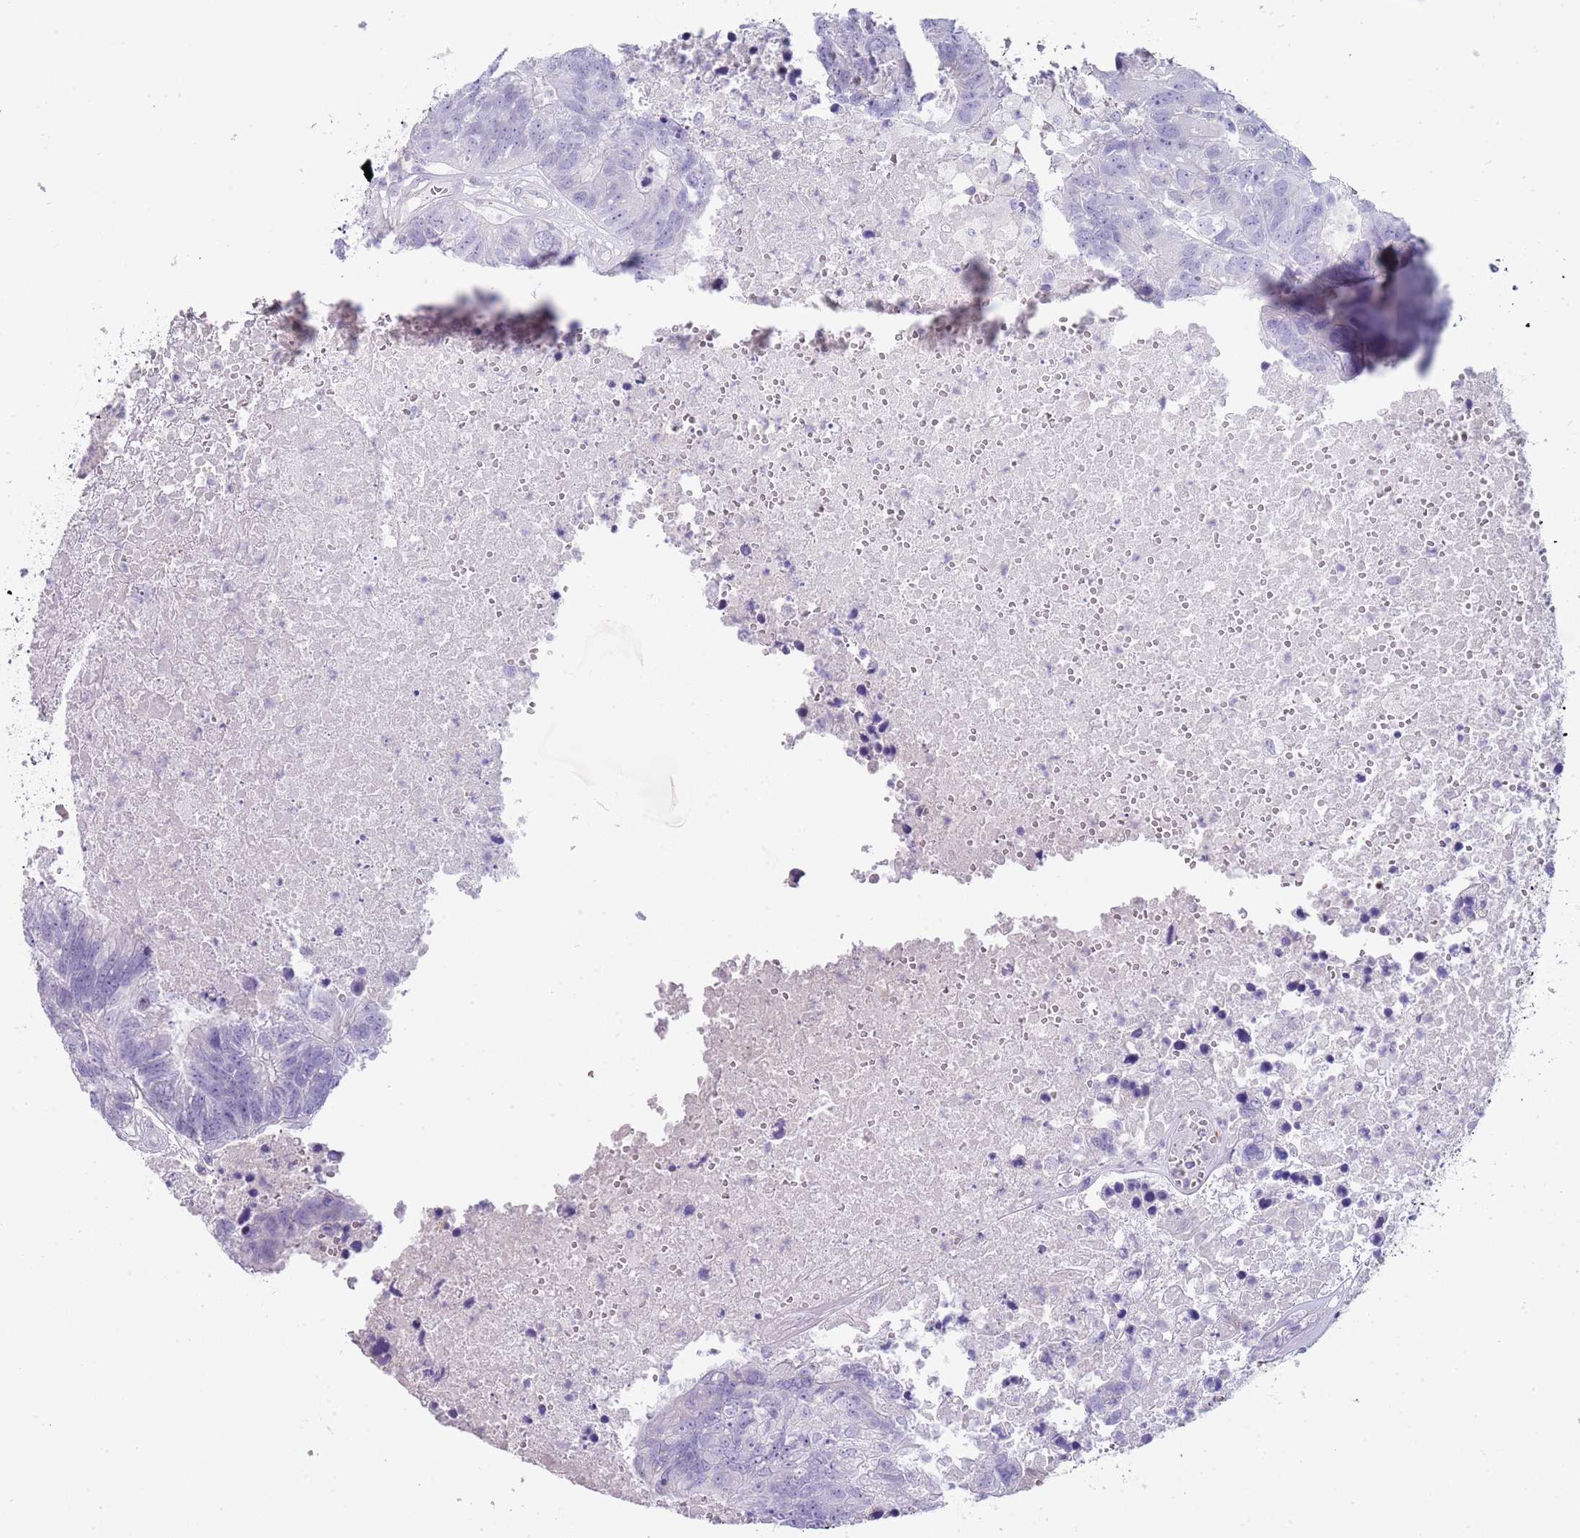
{"staining": {"intensity": "negative", "quantity": "none", "location": "none"}, "tissue": "colorectal cancer", "cell_type": "Tumor cells", "image_type": "cancer", "snomed": [{"axis": "morphology", "description": "Adenocarcinoma, NOS"}, {"axis": "topography", "description": "Colon"}], "caption": "The histopathology image displays no significant staining in tumor cells of colorectal cancer (adenocarcinoma).", "gene": "NBPF20", "patient": {"sex": "female", "age": 48}}